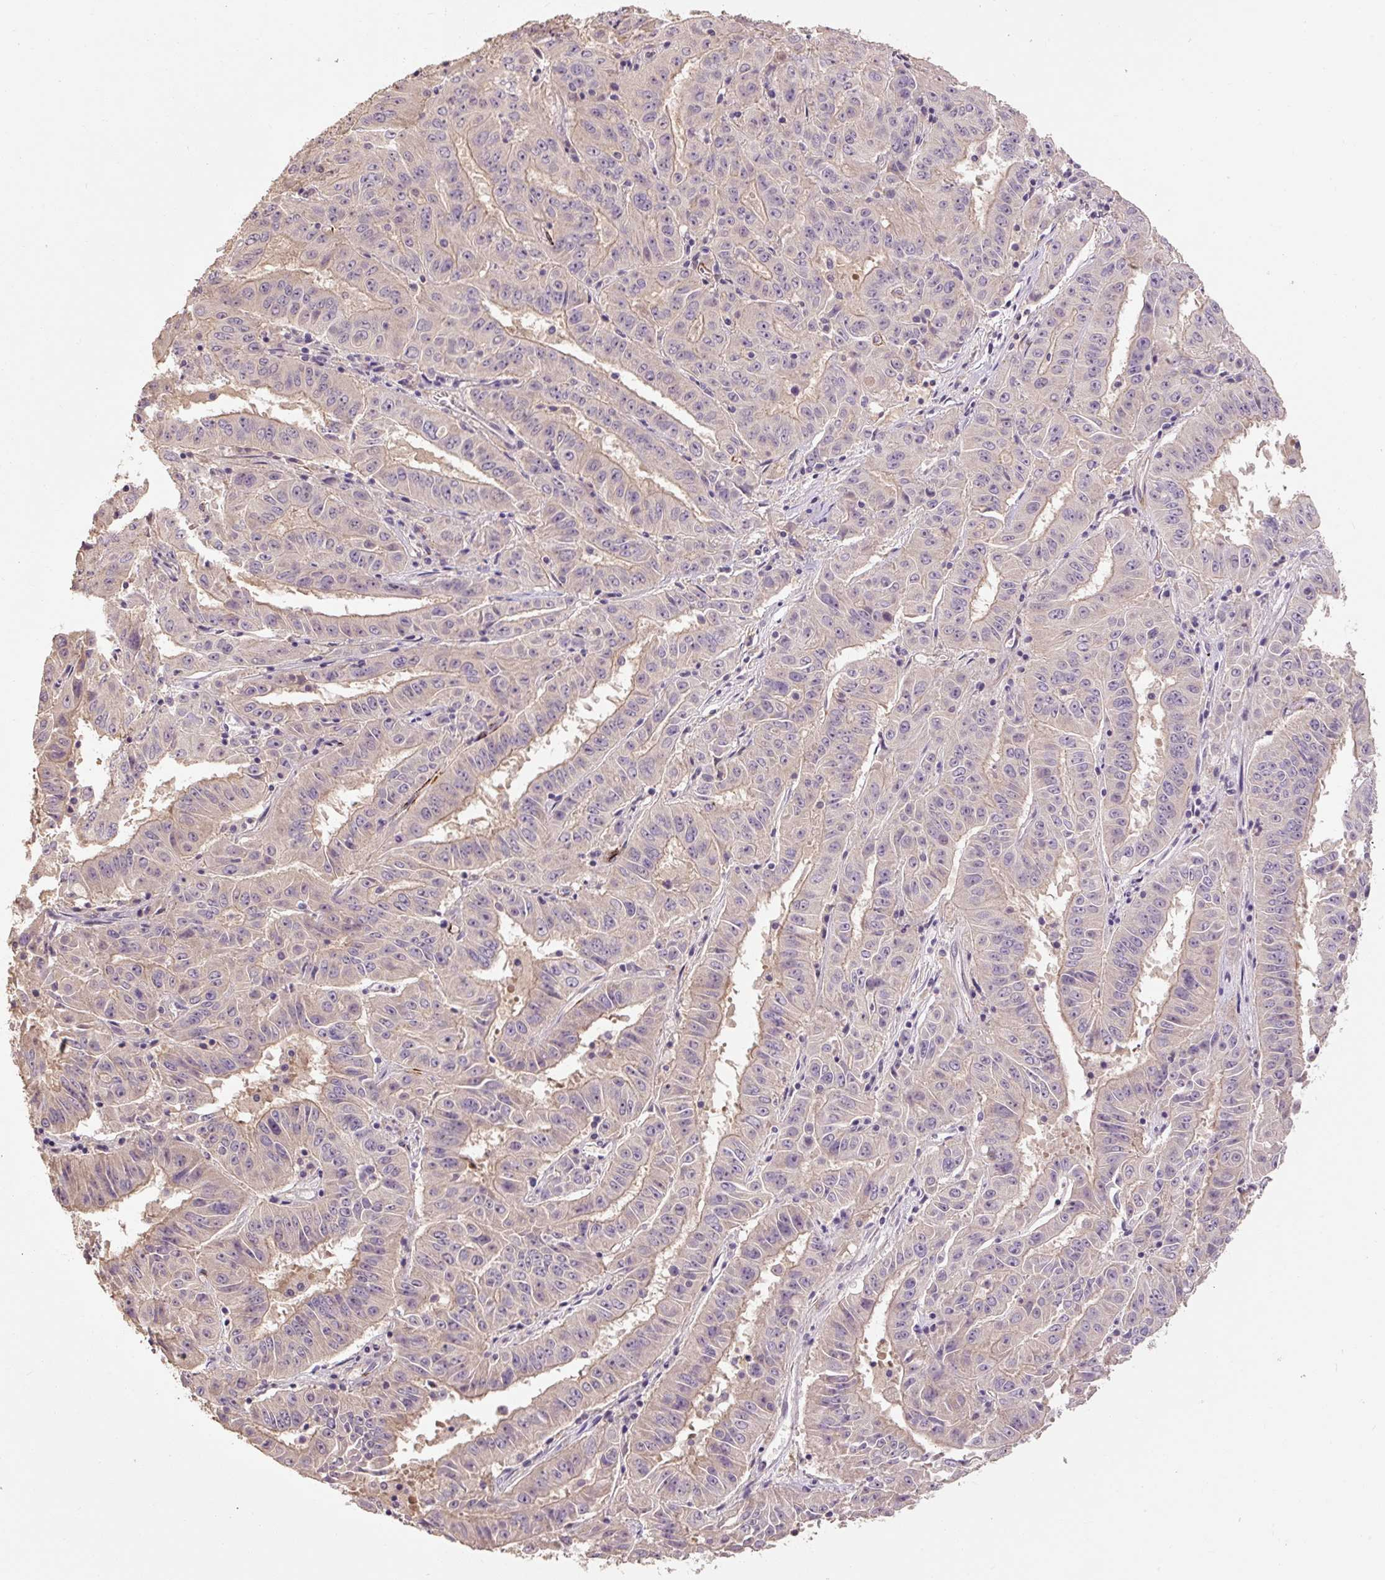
{"staining": {"intensity": "weak", "quantity": "<25%", "location": "cytoplasmic/membranous"}, "tissue": "pancreatic cancer", "cell_type": "Tumor cells", "image_type": "cancer", "snomed": [{"axis": "morphology", "description": "Adenocarcinoma, NOS"}, {"axis": "topography", "description": "Pancreas"}], "caption": "Image shows no significant protein positivity in tumor cells of pancreatic adenocarcinoma.", "gene": "CFAP65", "patient": {"sex": "male", "age": 63}}